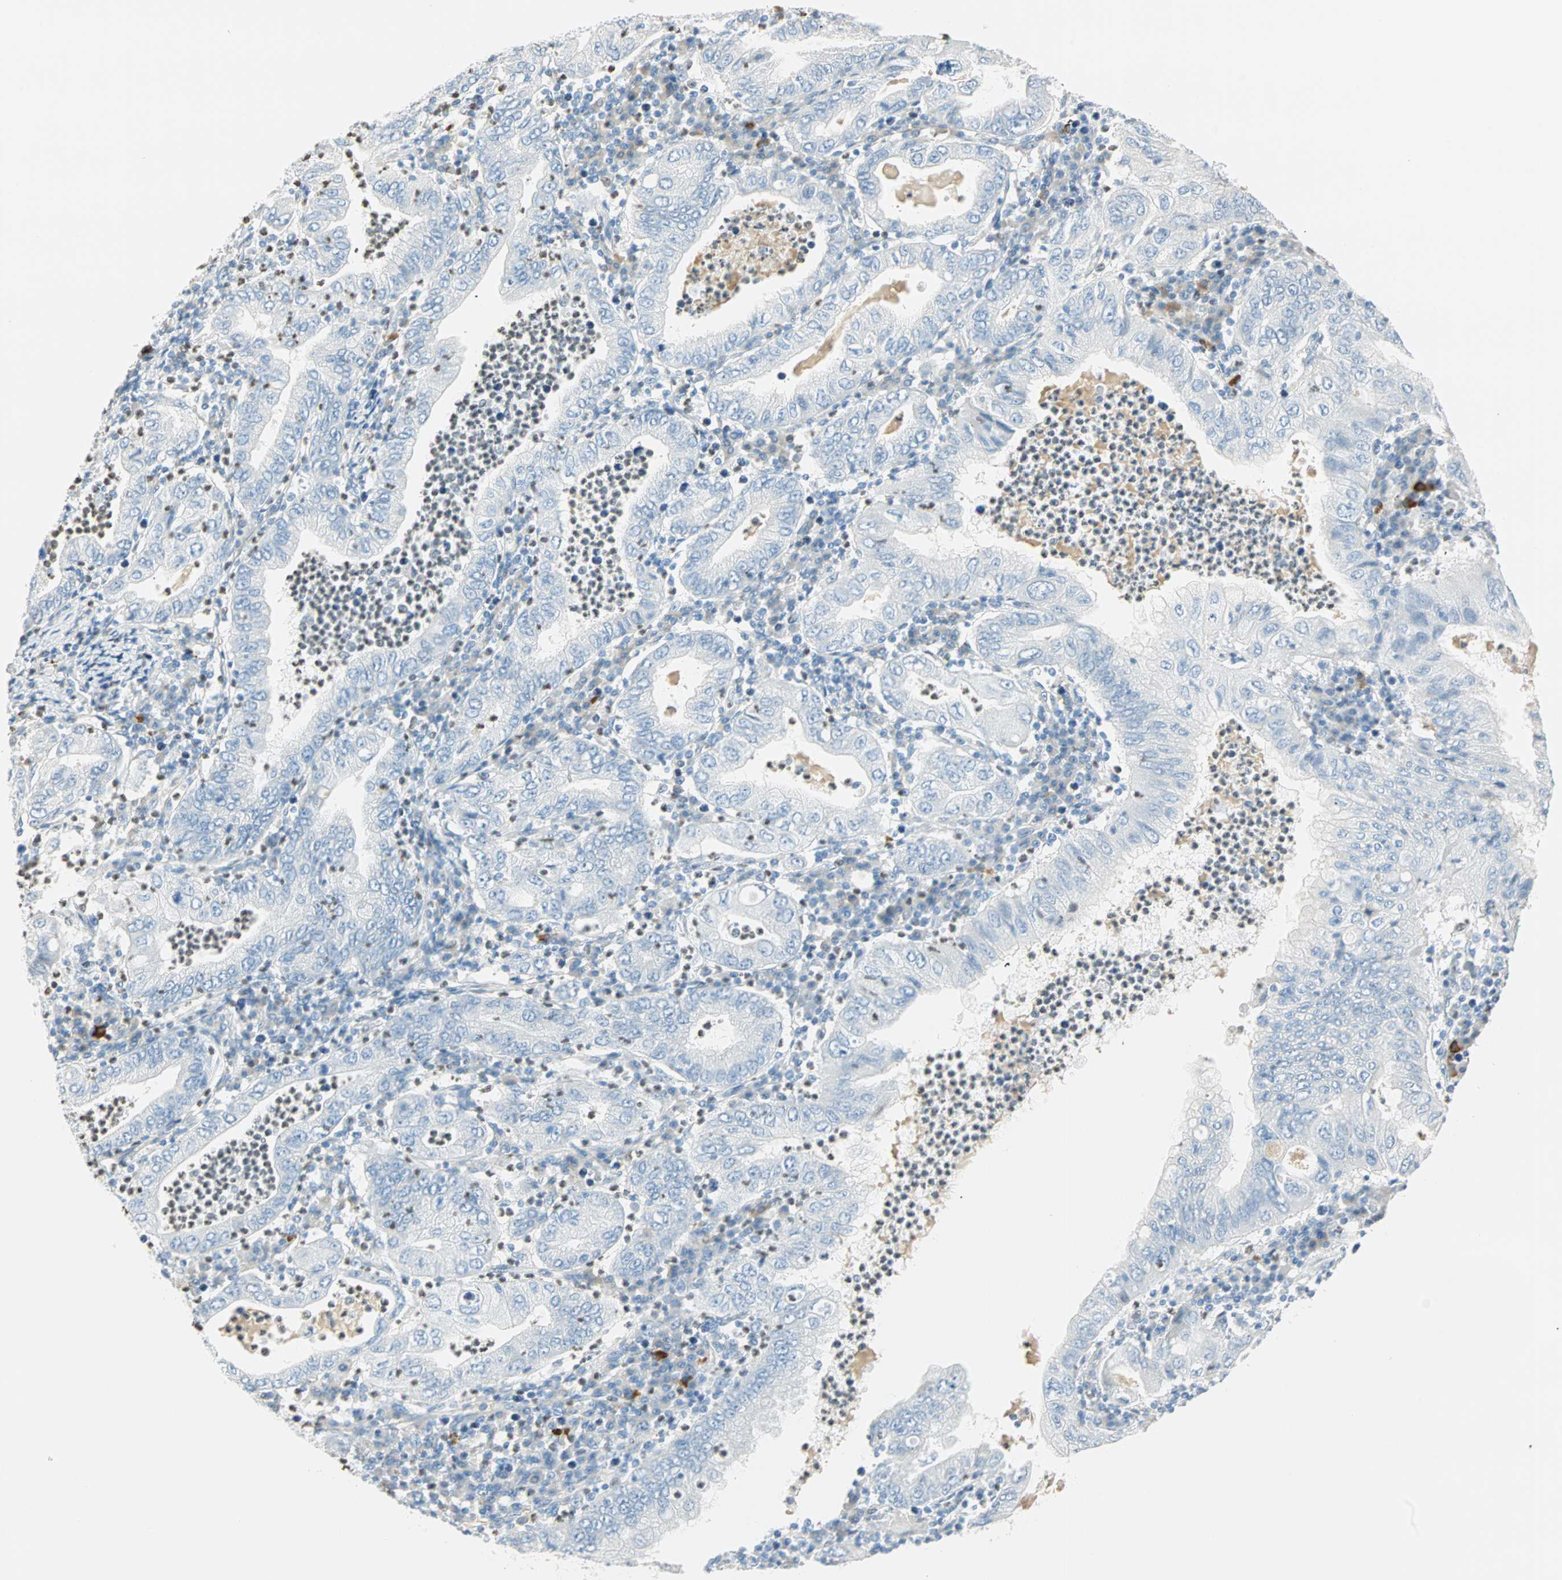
{"staining": {"intensity": "negative", "quantity": "none", "location": "none"}, "tissue": "stomach cancer", "cell_type": "Tumor cells", "image_type": "cancer", "snomed": [{"axis": "morphology", "description": "Normal tissue, NOS"}, {"axis": "morphology", "description": "Adenocarcinoma, NOS"}, {"axis": "topography", "description": "Esophagus"}, {"axis": "topography", "description": "Stomach, upper"}, {"axis": "topography", "description": "Peripheral nerve tissue"}], "caption": "This is an immunohistochemistry photomicrograph of human stomach cancer. There is no positivity in tumor cells.", "gene": "MLLT10", "patient": {"sex": "male", "age": 62}}